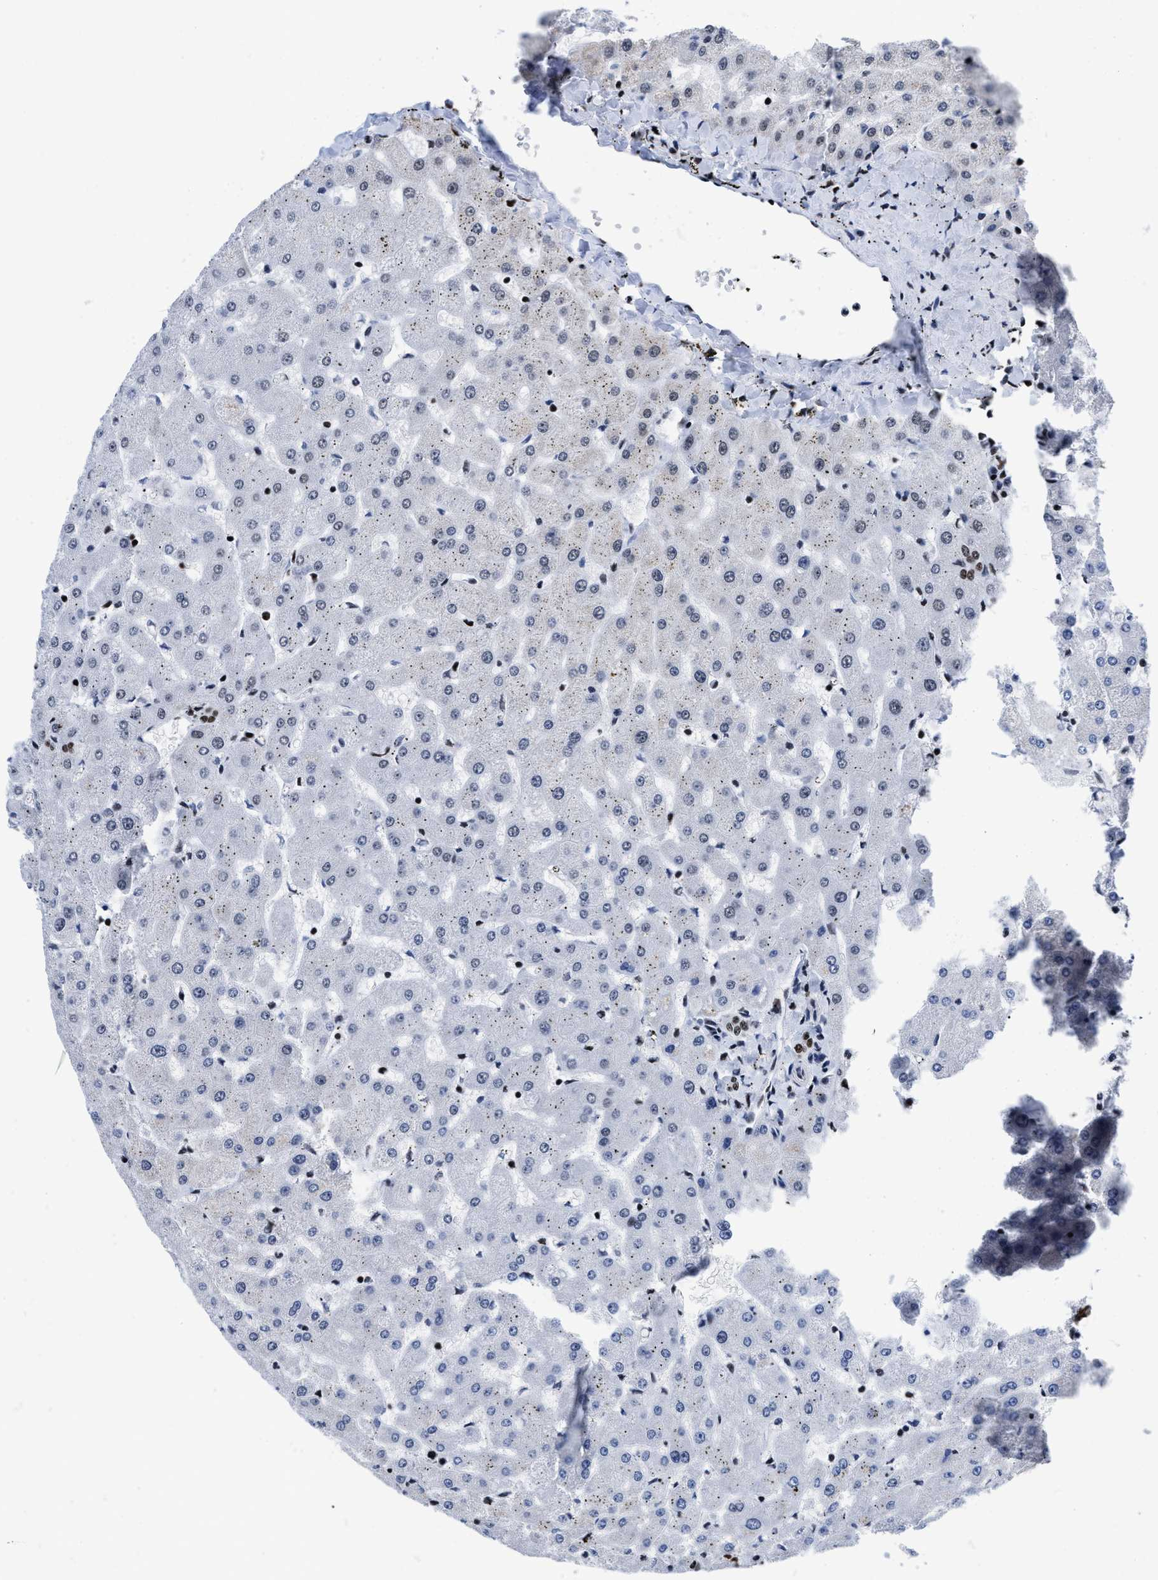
{"staining": {"intensity": "strong", "quantity": ">75%", "location": "nuclear"}, "tissue": "liver", "cell_type": "Cholangiocytes", "image_type": "normal", "snomed": [{"axis": "morphology", "description": "Normal tissue, NOS"}, {"axis": "topography", "description": "Liver"}], "caption": "This is a histology image of IHC staining of benign liver, which shows strong expression in the nuclear of cholangiocytes.", "gene": "CREB1", "patient": {"sex": "female", "age": 63}}